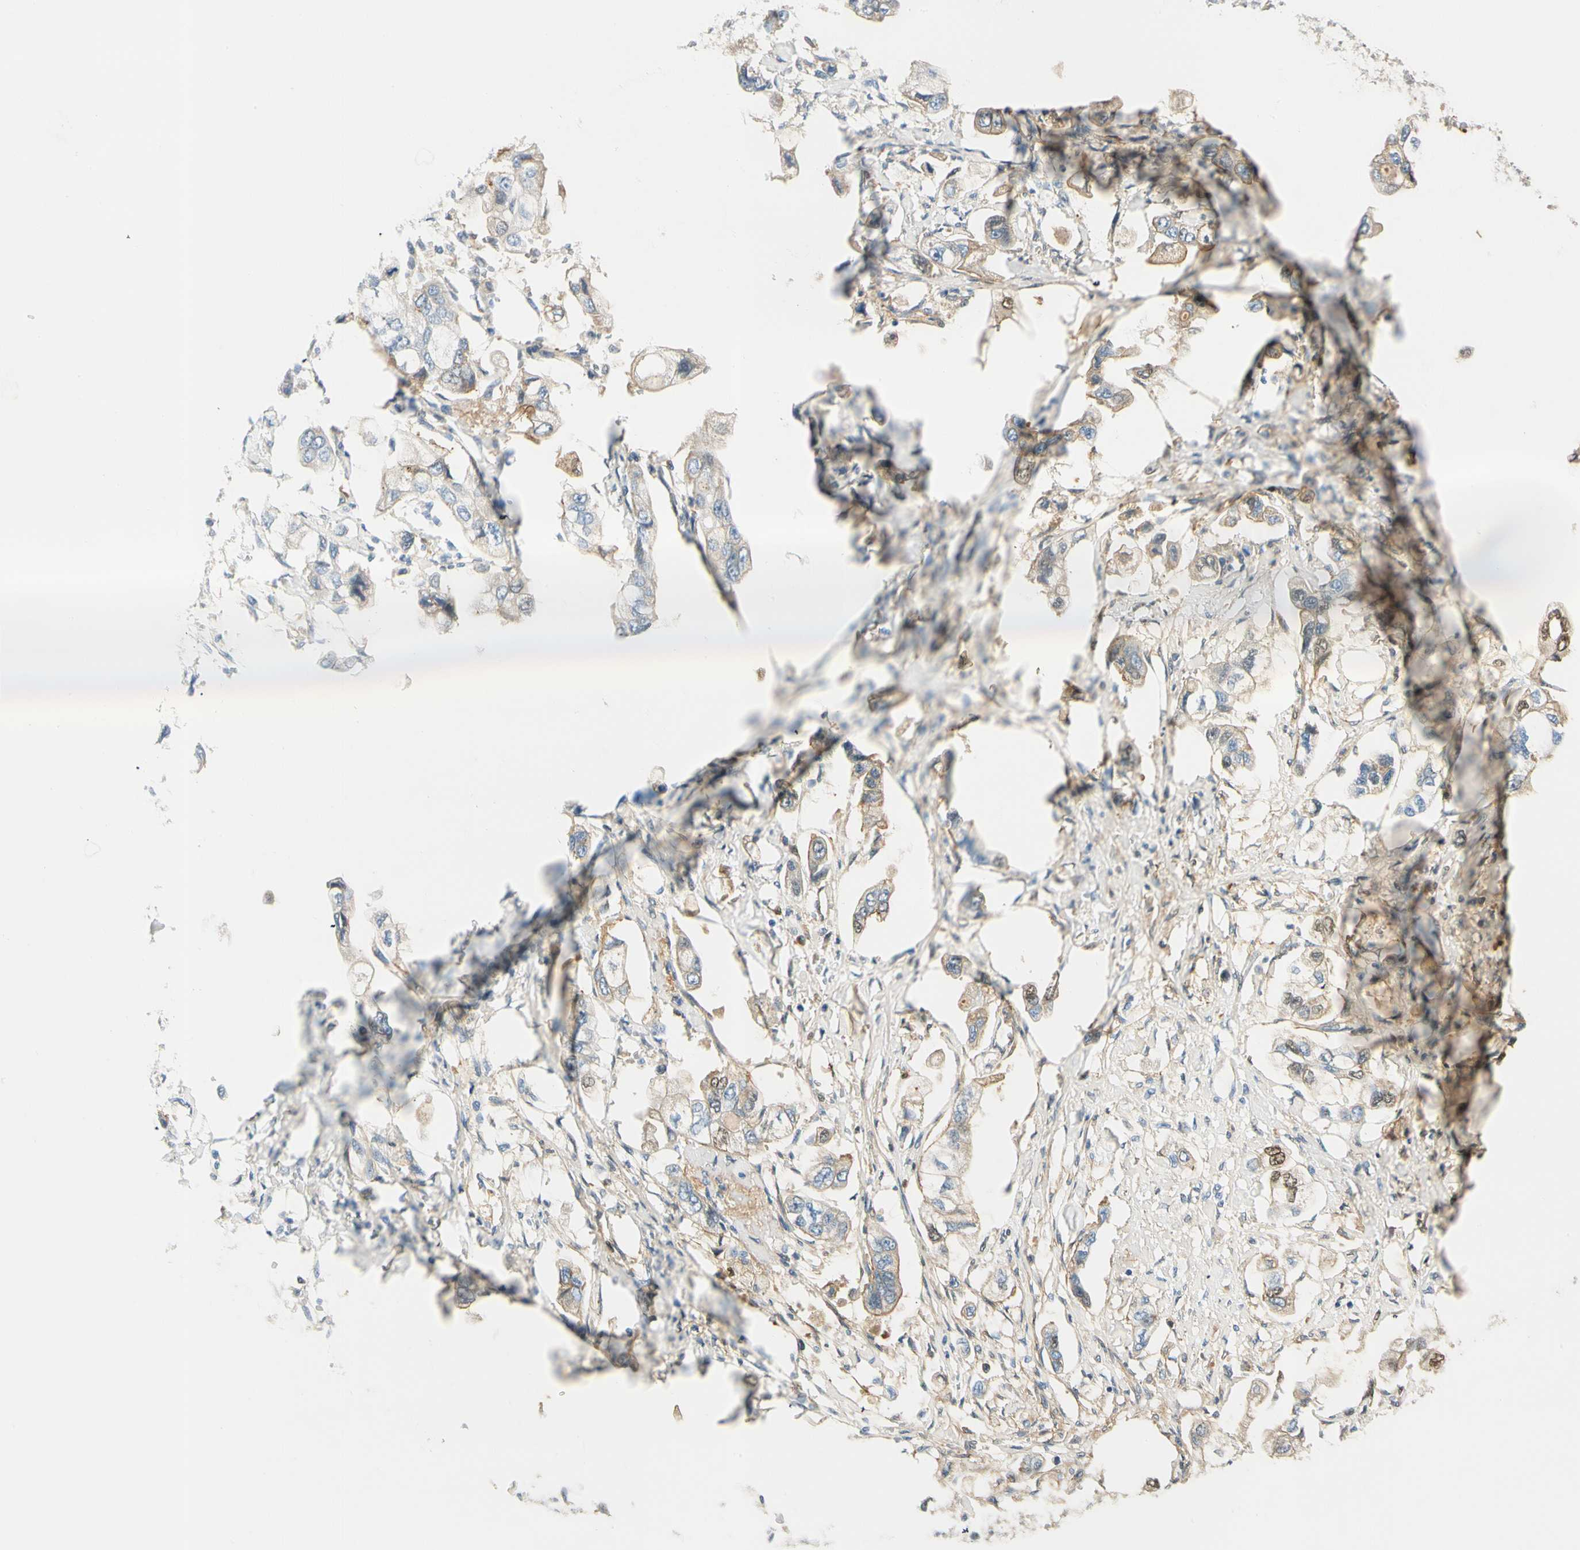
{"staining": {"intensity": "weak", "quantity": ">75%", "location": "cytoplasmic/membranous,nuclear"}, "tissue": "stomach cancer", "cell_type": "Tumor cells", "image_type": "cancer", "snomed": [{"axis": "morphology", "description": "Adenocarcinoma, NOS"}, {"axis": "topography", "description": "Stomach"}], "caption": "Adenocarcinoma (stomach) stained for a protein (brown) displays weak cytoplasmic/membranous and nuclear positive staining in about >75% of tumor cells.", "gene": "LAMB3", "patient": {"sex": "male", "age": 62}}